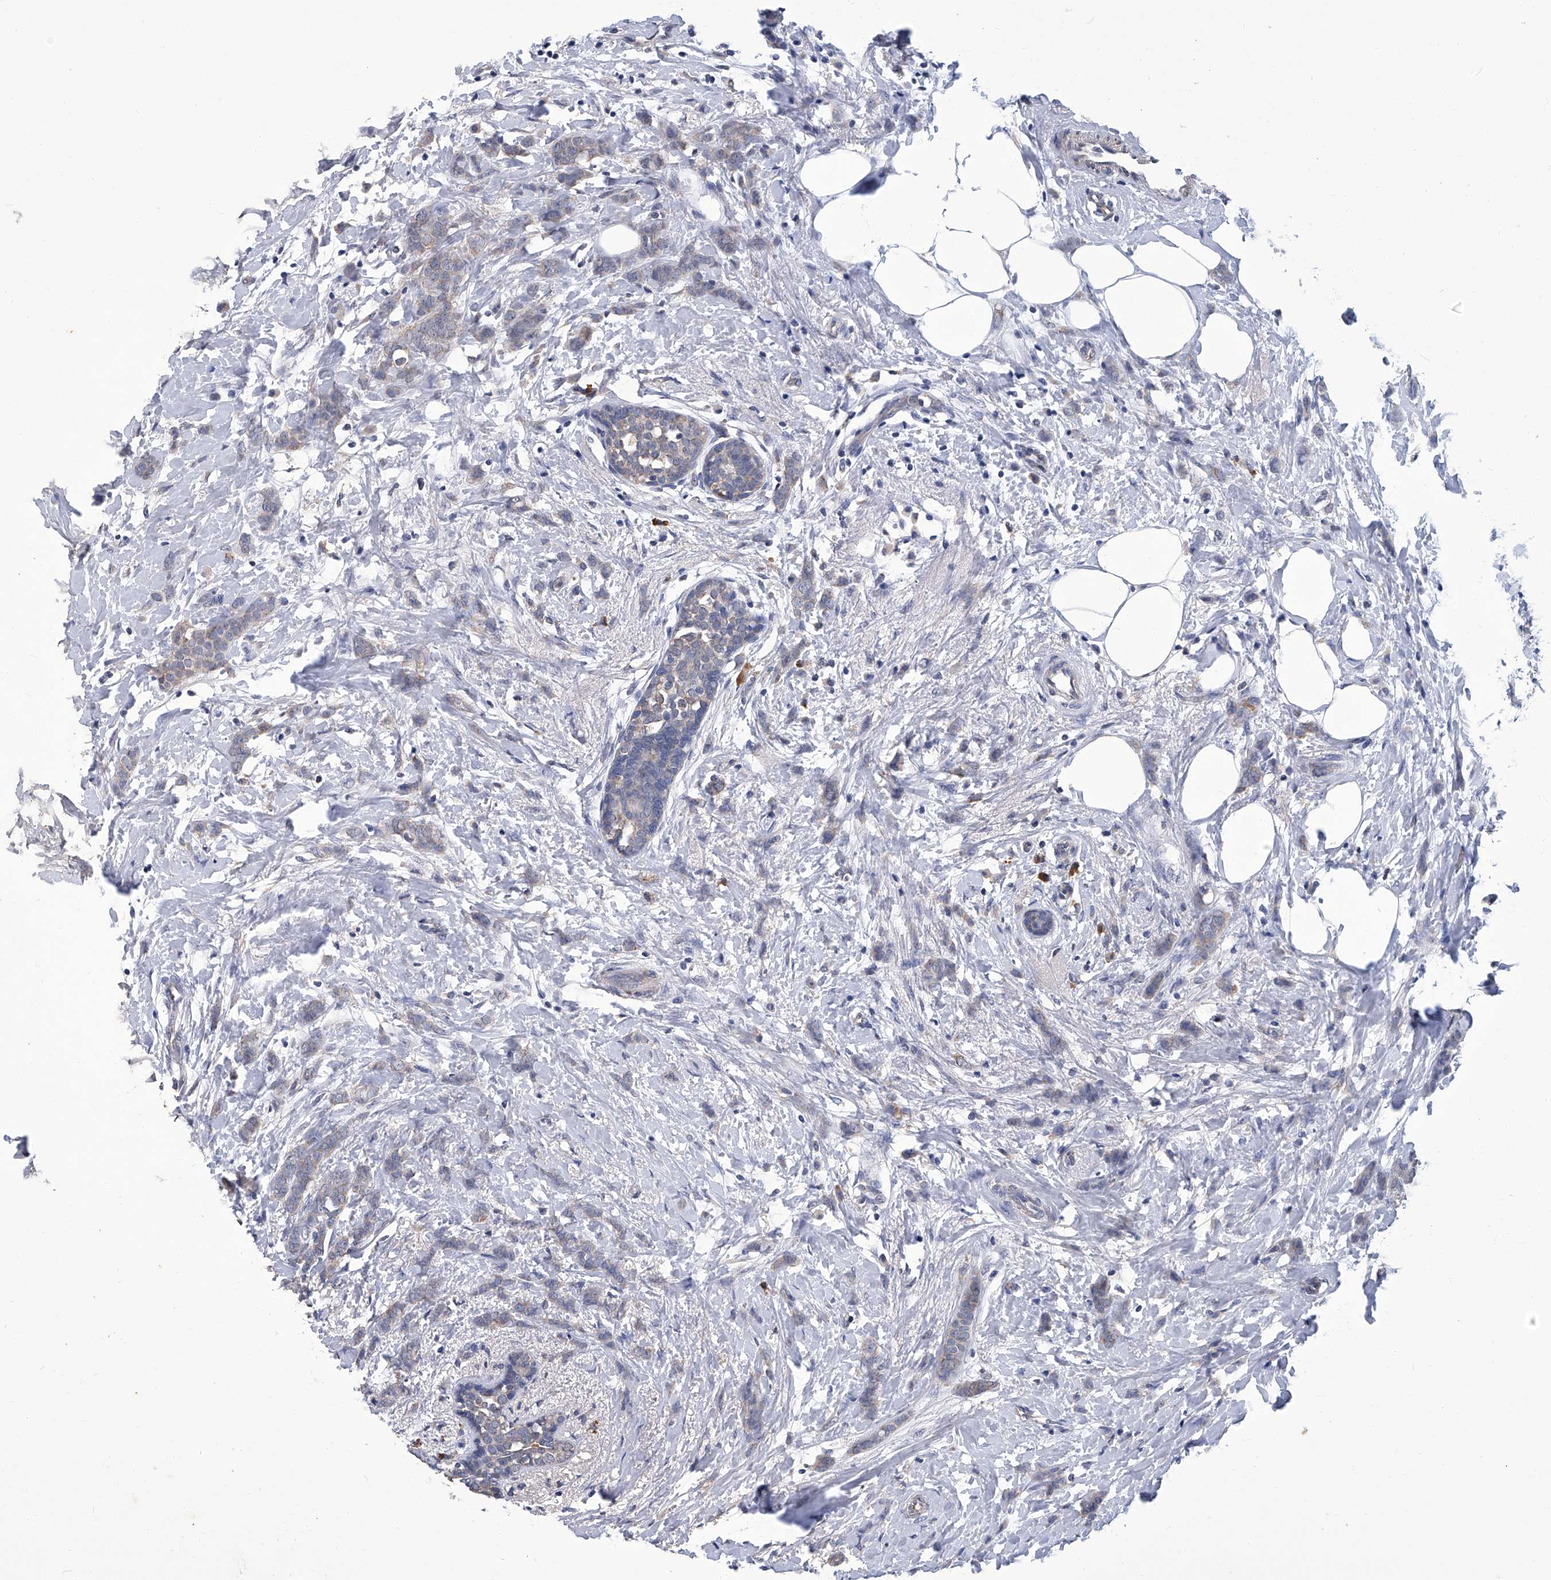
{"staining": {"intensity": "weak", "quantity": "<25%", "location": "cytoplasmic/membranous"}, "tissue": "breast cancer", "cell_type": "Tumor cells", "image_type": "cancer", "snomed": [{"axis": "morphology", "description": "Lobular carcinoma, in situ"}, {"axis": "morphology", "description": "Lobular carcinoma"}, {"axis": "topography", "description": "Breast"}], "caption": "A micrograph of breast cancer stained for a protein reveals no brown staining in tumor cells.", "gene": "OAT", "patient": {"sex": "female", "age": 41}}